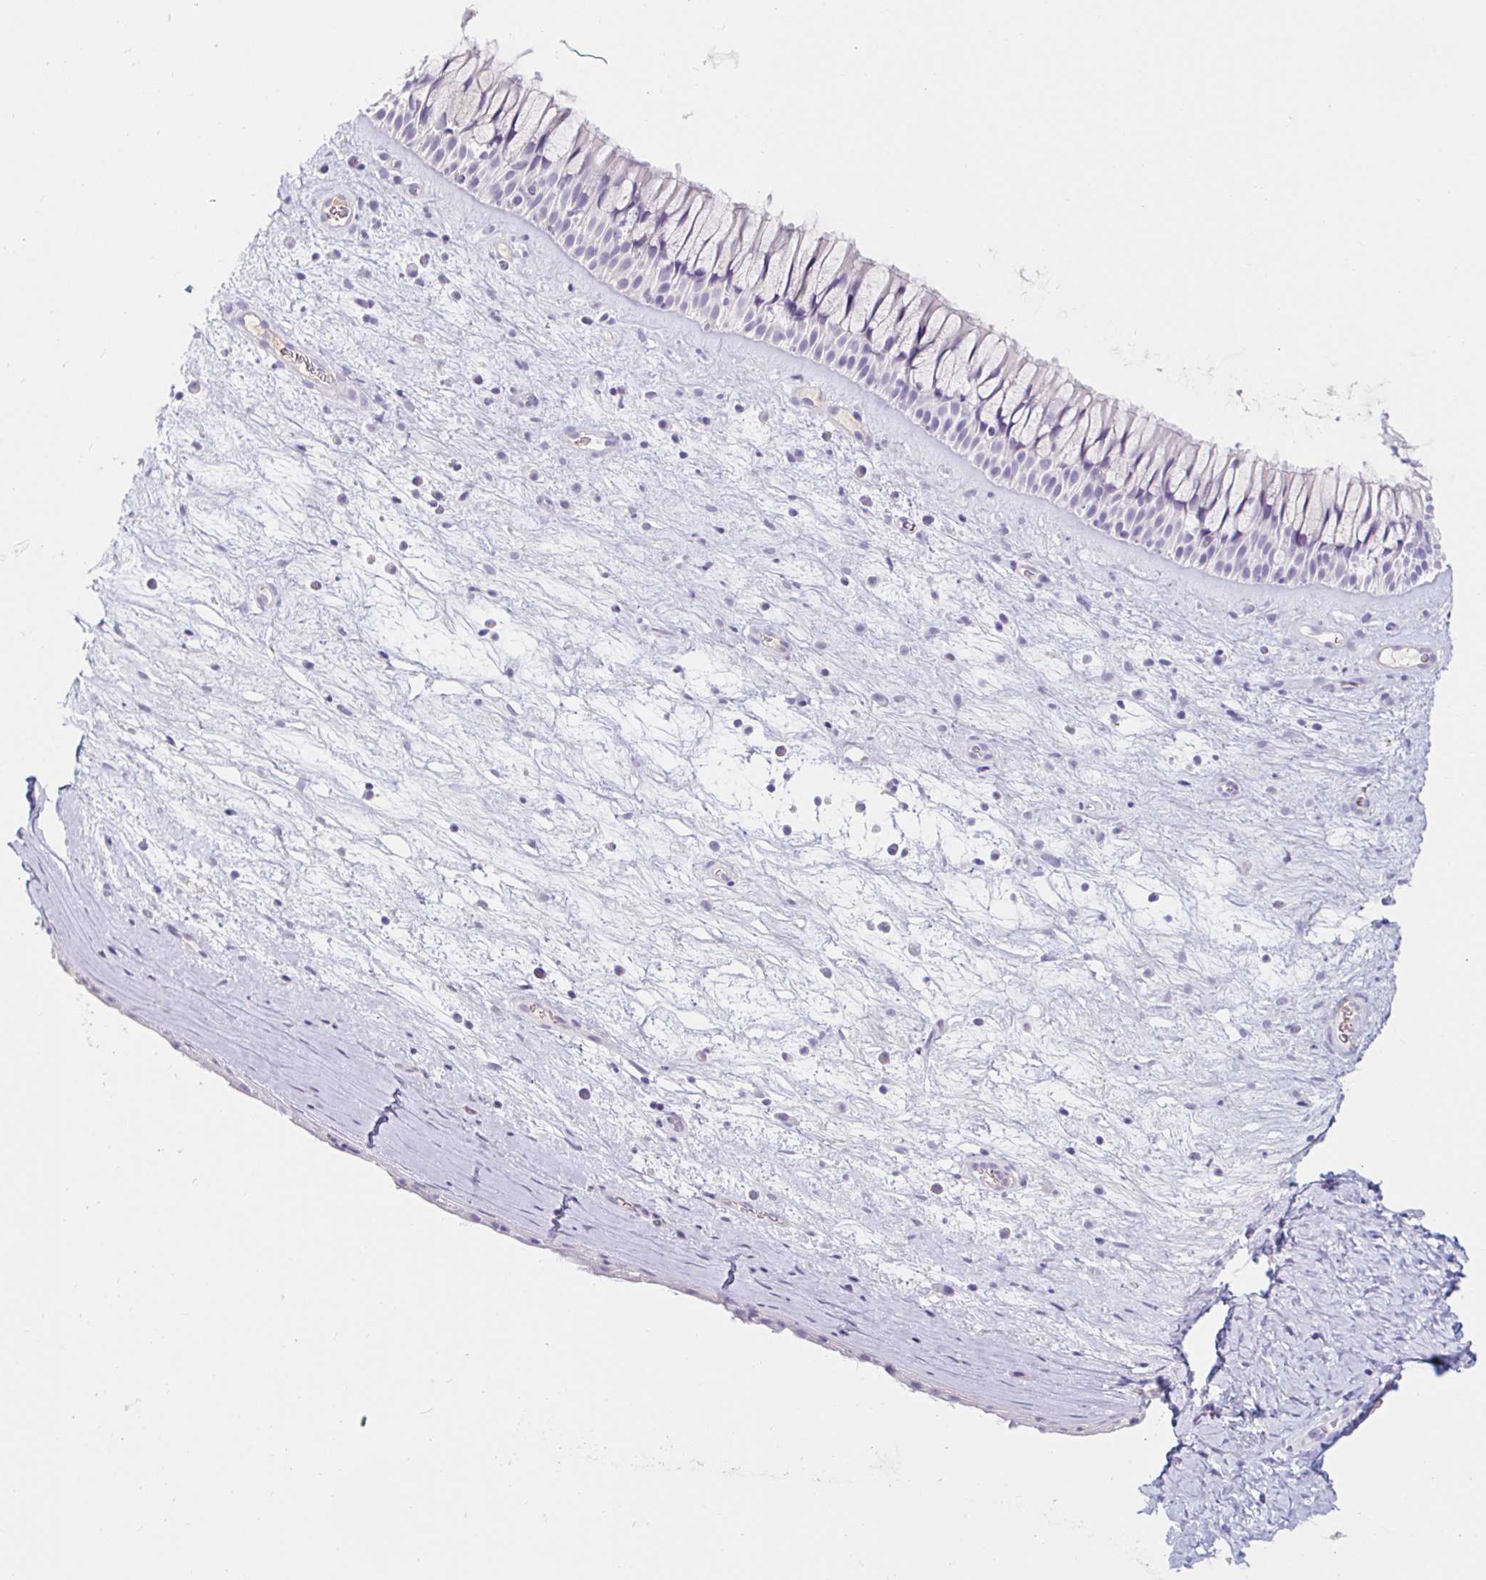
{"staining": {"intensity": "negative", "quantity": "none", "location": "none"}, "tissue": "nasopharynx", "cell_type": "Respiratory epithelial cells", "image_type": "normal", "snomed": [{"axis": "morphology", "description": "Normal tissue, NOS"}, {"axis": "topography", "description": "Nasopharynx"}], "caption": "Respiratory epithelial cells show no significant staining in normal nasopharynx.", "gene": "TEX44", "patient": {"sex": "male", "age": 74}}